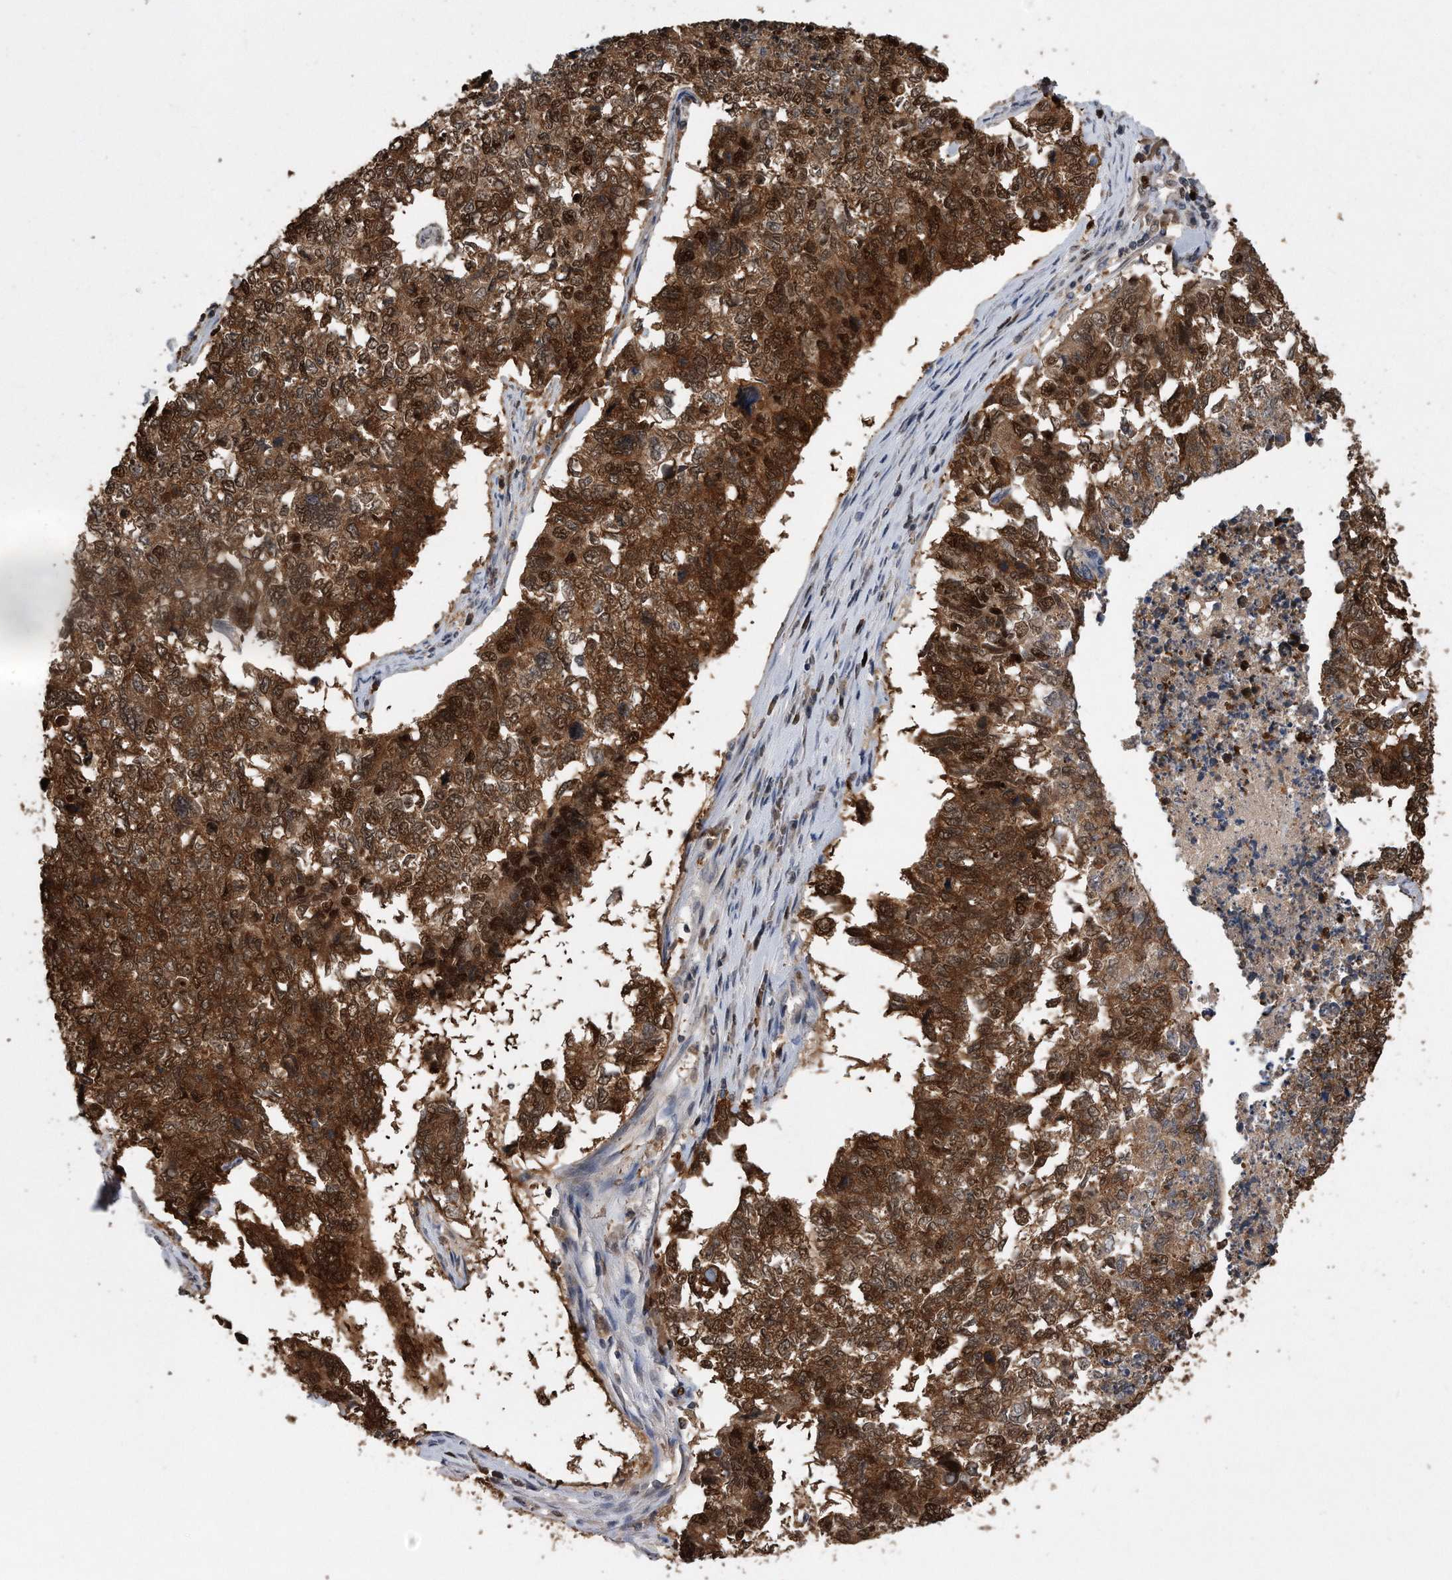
{"staining": {"intensity": "strong", "quantity": ">75%", "location": "cytoplasmic/membranous,nuclear"}, "tissue": "cervical cancer", "cell_type": "Tumor cells", "image_type": "cancer", "snomed": [{"axis": "morphology", "description": "Squamous cell carcinoma, NOS"}, {"axis": "topography", "description": "Cervix"}], "caption": "Tumor cells demonstrate high levels of strong cytoplasmic/membranous and nuclear expression in about >75% of cells in cervical cancer (squamous cell carcinoma).", "gene": "PCNA", "patient": {"sex": "female", "age": 63}}